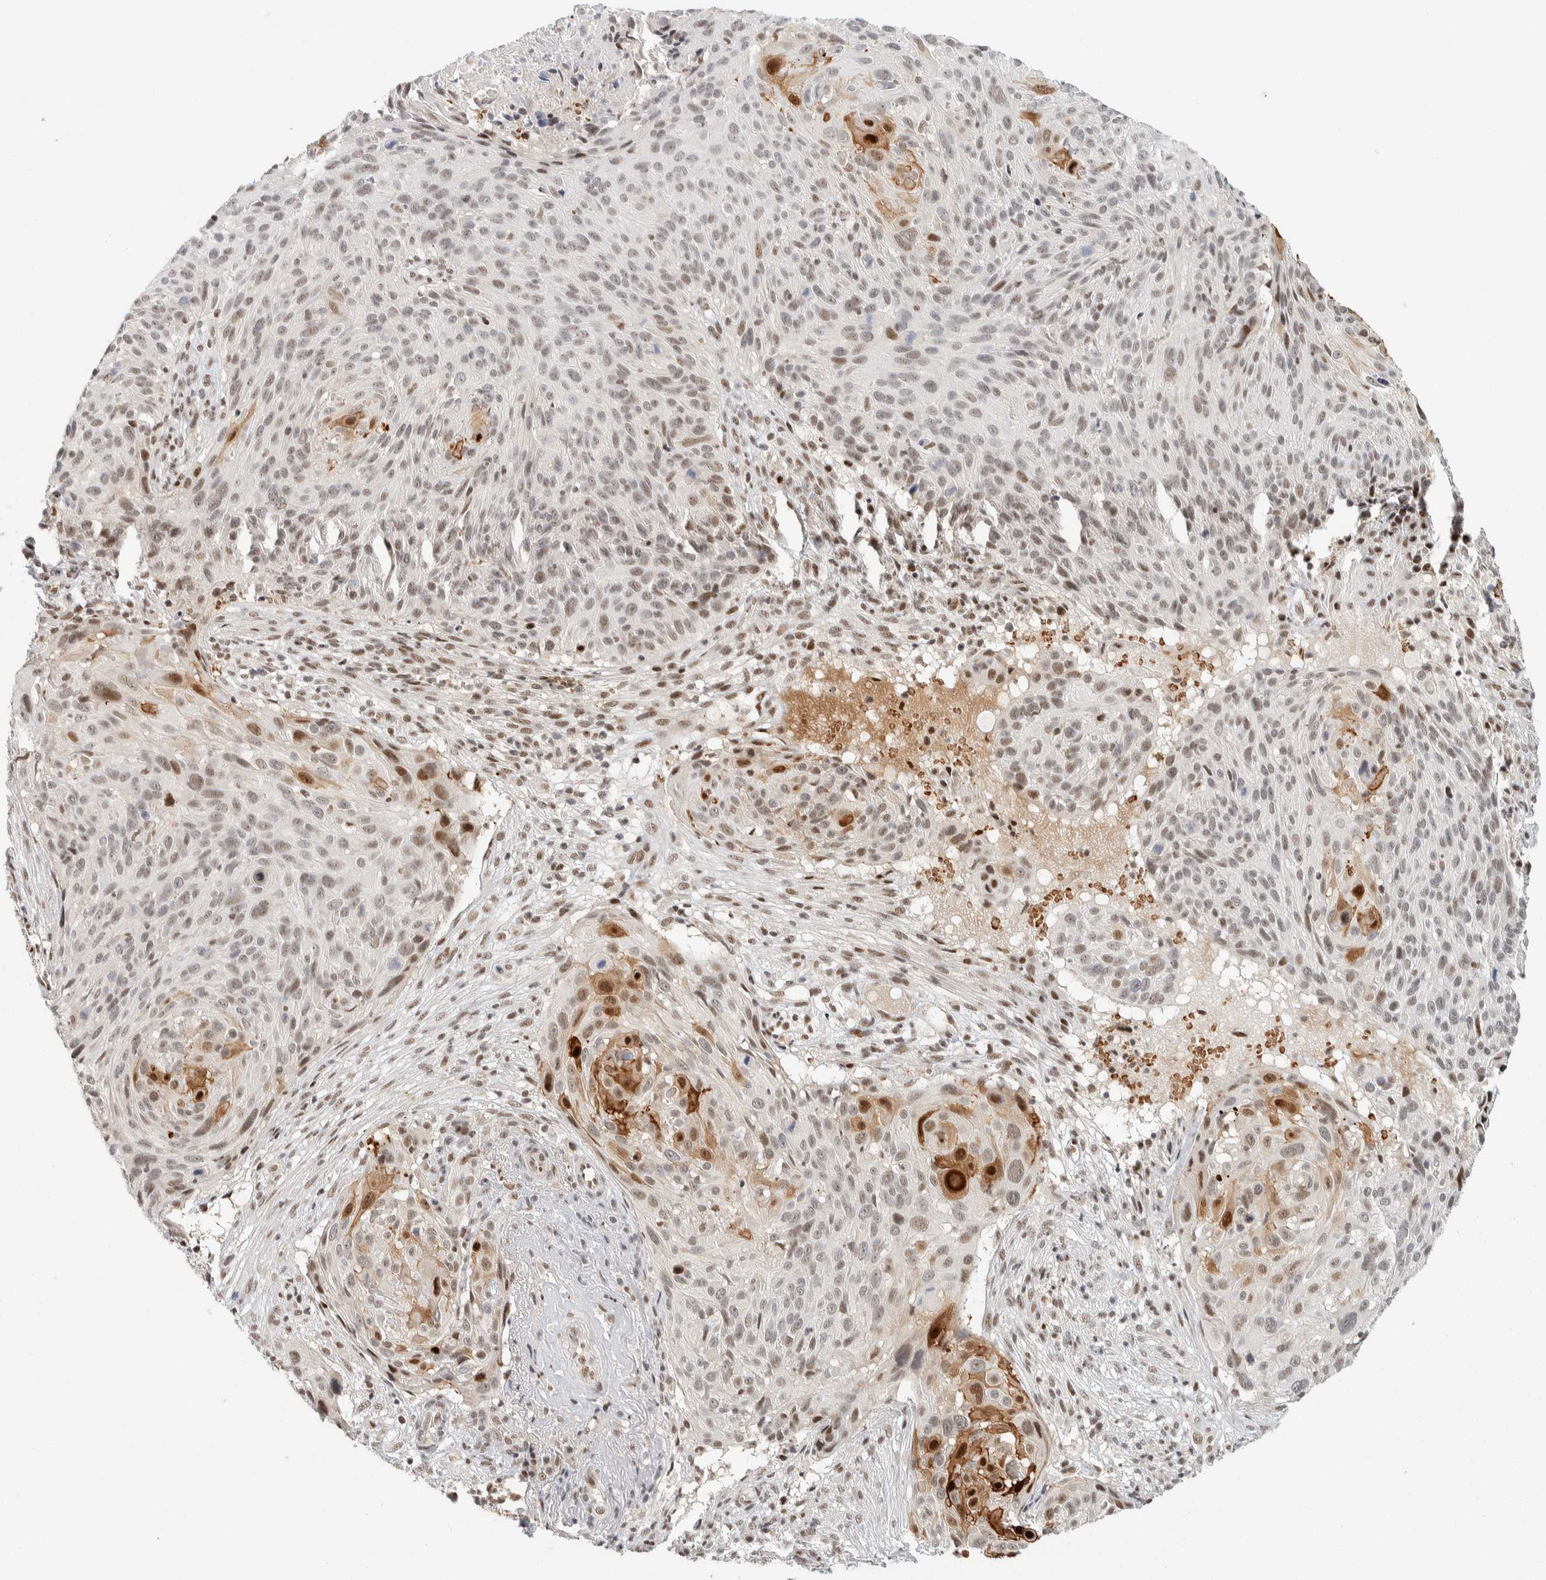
{"staining": {"intensity": "weak", "quantity": ">75%", "location": "nuclear"}, "tissue": "cervical cancer", "cell_type": "Tumor cells", "image_type": "cancer", "snomed": [{"axis": "morphology", "description": "Squamous cell carcinoma, NOS"}, {"axis": "topography", "description": "Cervix"}], "caption": "Cervical squamous cell carcinoma stained with immunohistochemistry (IHC) reveals weak nuclear positivity in approximately >75% of tumor cells. The staining was performed using DAB (3,3'-diaminobenzidine) to visualize the protein expression in brown, while the nuclei were stained in blue with hematoxylin (Magnification: 20x).", "gene": "ZBTB2", "patient": {"sex": "female", "age": 74}}